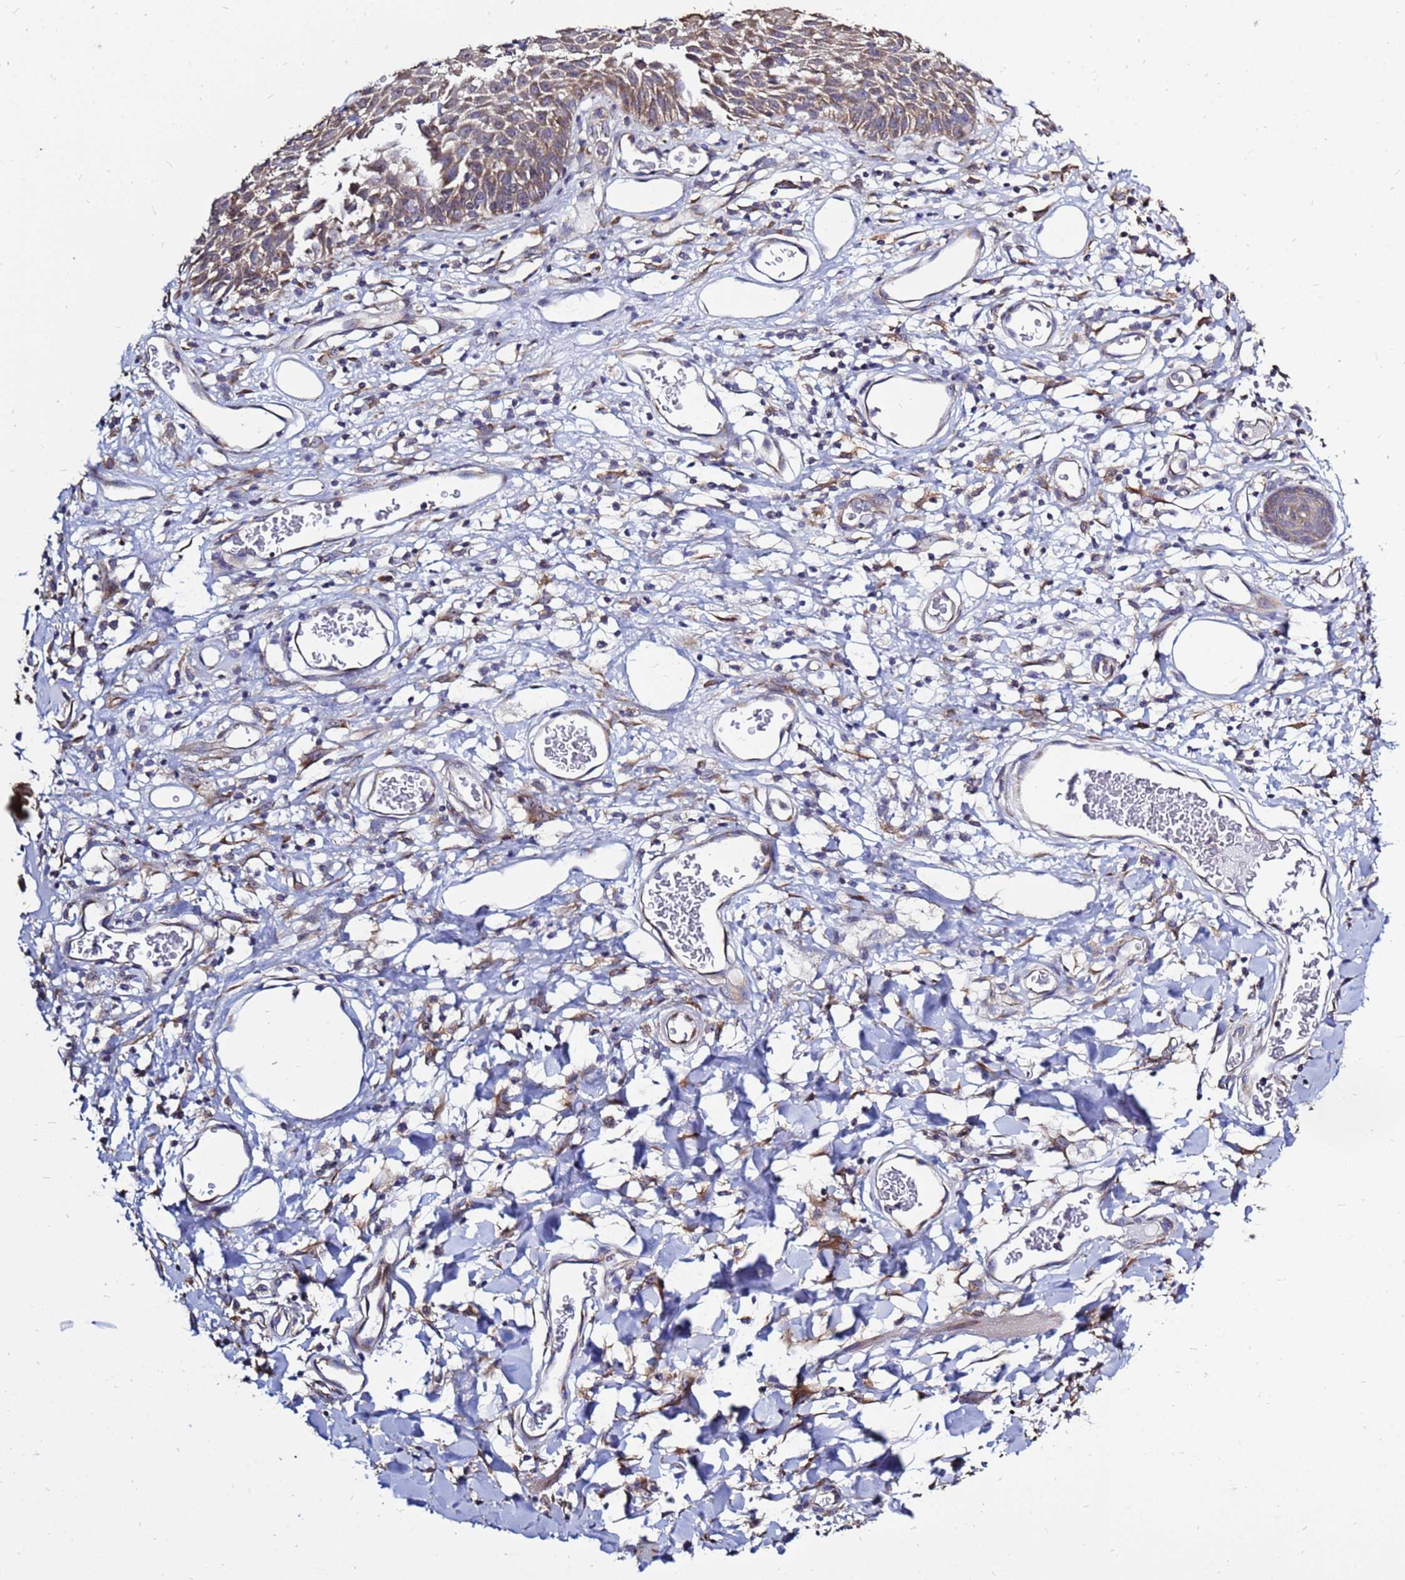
{"staining": {"intensity": "moderate", "quantity": ">75%", "location": "cytoplasmic/membranous"}, "tissue": "skin", "cell_type": "Epidermal cells", "image_type": "normal", "snomed": [{"axis": "morphology", "description": "Normal tissue, NOS"}, {"axis": "topography", "description": "Vulva"}], "caption": "Protein expression analysis of unremarkable human skin reveals moderate cytoplasmic/membranous expression in approximately >75% of epidermal cells. The staining is performed using DAB (3,3'-diaminobenzidine) brown chromogen to label protein expression. The nuclei are counter-stained blue using hematoxylin.", "gene": "MOB2", "patient": {"sex": "female", "age": 68}}